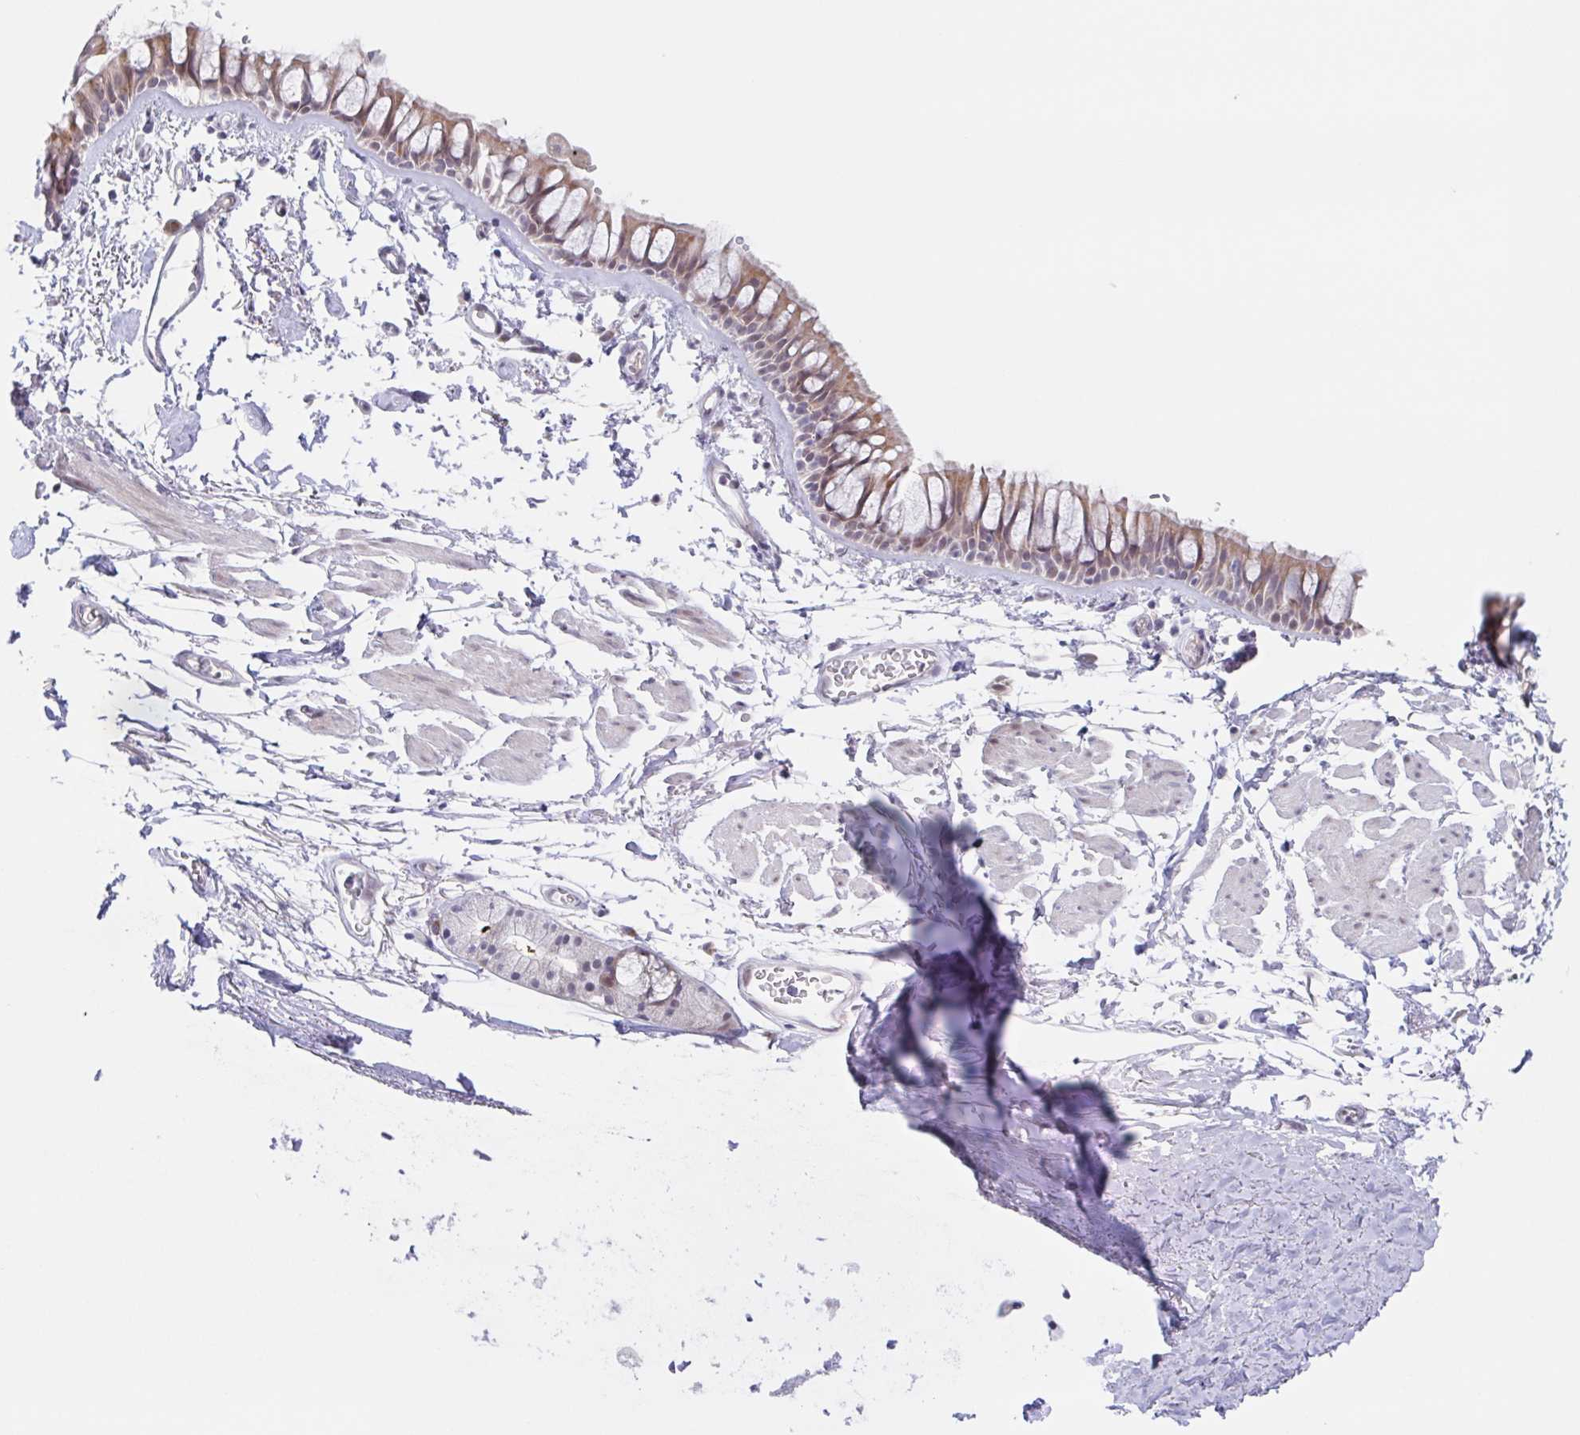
{"staining": {"intensity": "weak", "quantity": "25%-75%", "location": "cytoplasmic/membranous"}, "tissue": "bronchus", "cell_type": "Respiratory epithelial cells", "image_type": "normal", "snomed": [{"axis": "morphology", "description": "Normal tissue, NOS"}, {"axis": "topography", "description": "Cartilage tissue"}, {"axis": "topography", "description": "Bronchus"}], "caption": "About 25%-75% of respiratory epithelial cells in unremarkable human bronchus demonstrate weak cytoplasmic/membranous protein positivity as visualized by brown immunohistochemical staining.", "gene": "POU2F3", "patient": {"sex": "female", "age": 79}}